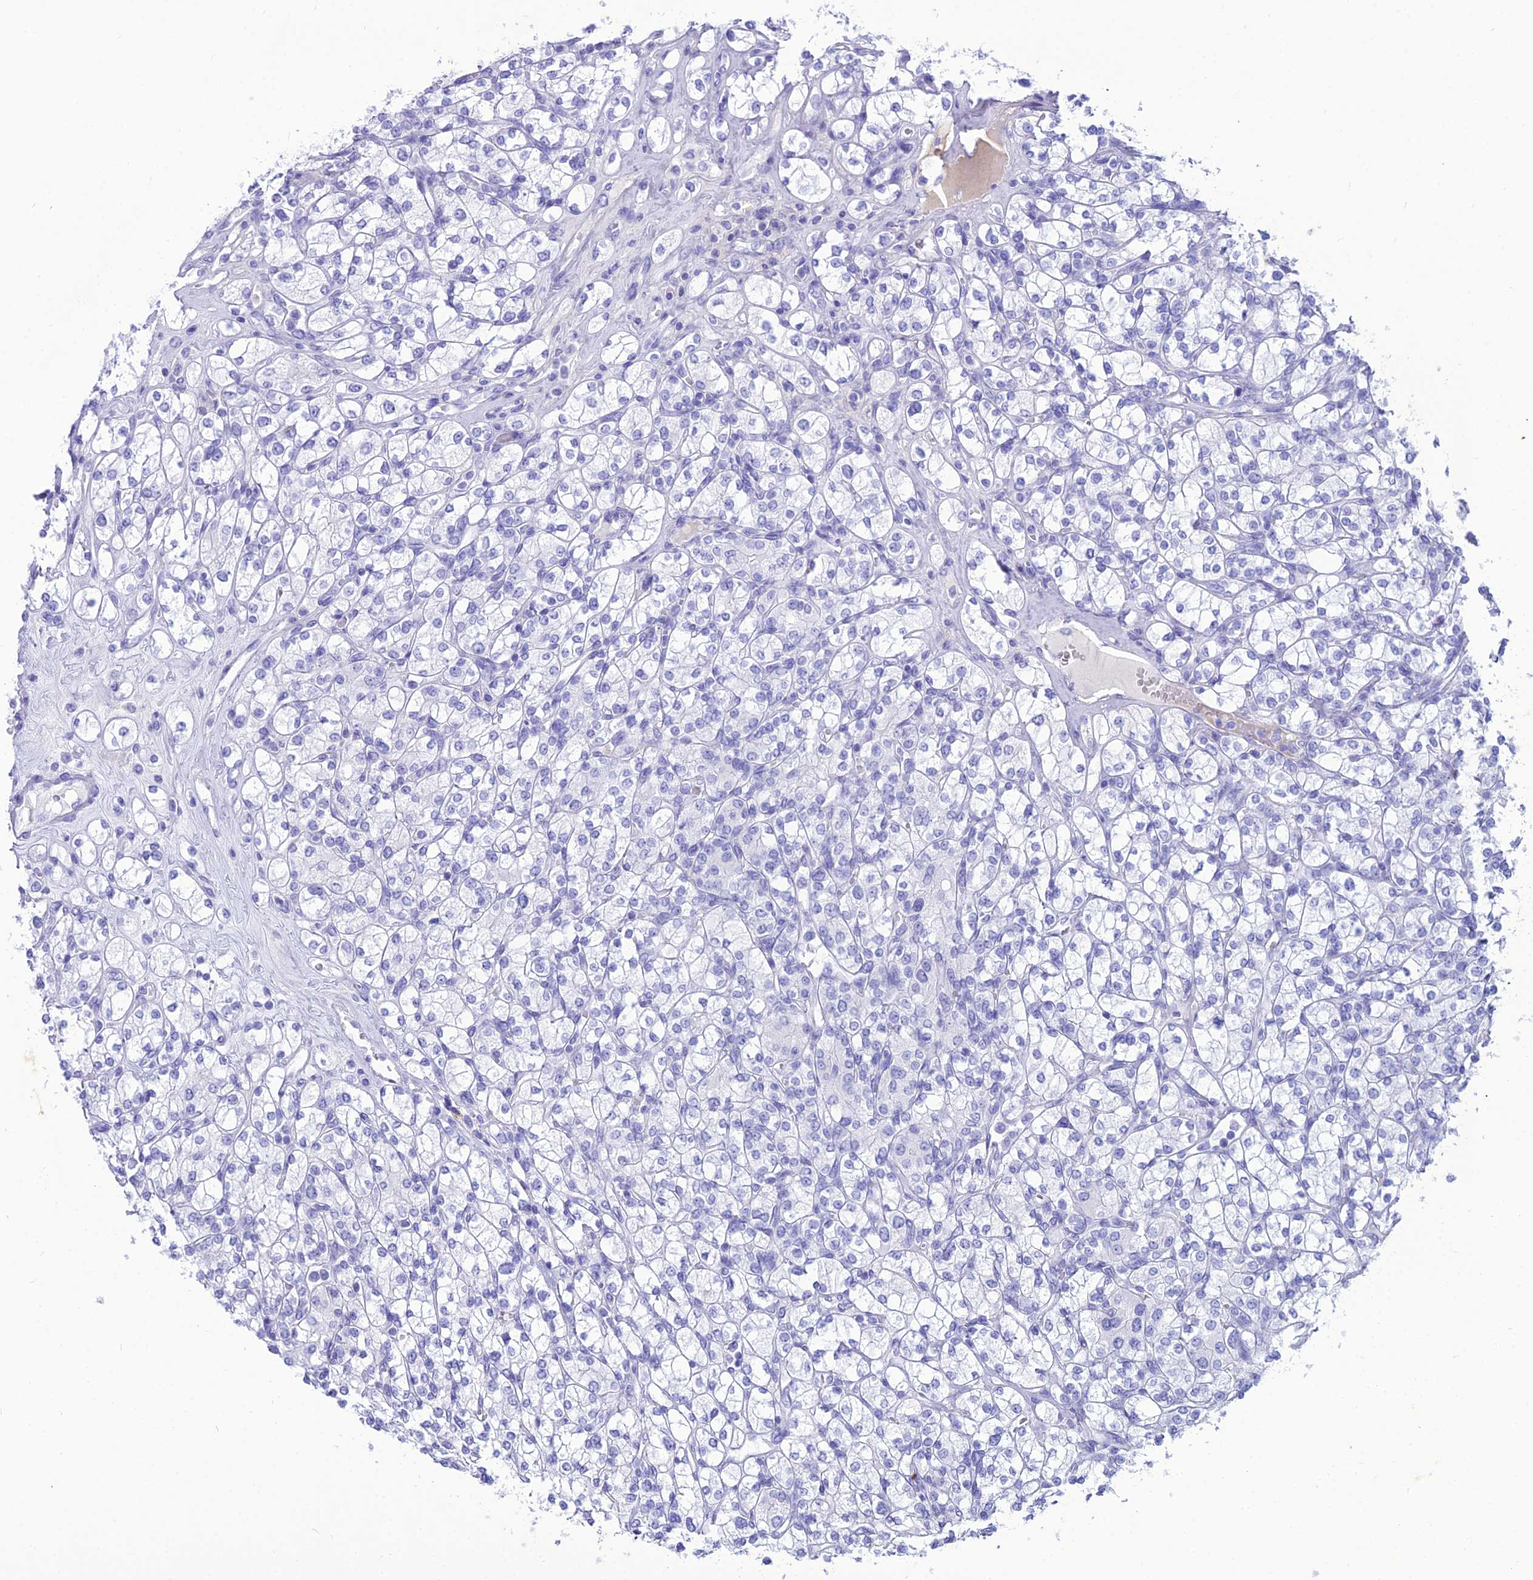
{"staining": {"intensity": "negative", "quantity": "none", "location": "none"}, "tissue": "renal cancer", "cell_type": "Tumor cells", "image_type": "cancer", "snomed": [{"axis": "morphology", "description": "Adenocarcinoma, NOS"}, {"axis": "topography", "description": "Kidney"}], "caption": "Tumor cells are negative for brown protein staining in renal cancer (adenocarcinoma). The staining is performed using DAB brown chromogen with nuclei counter-stained in using hematoxylin.", "gene": "PNMA5", "patient": {"sex": "male", "age": 77}}